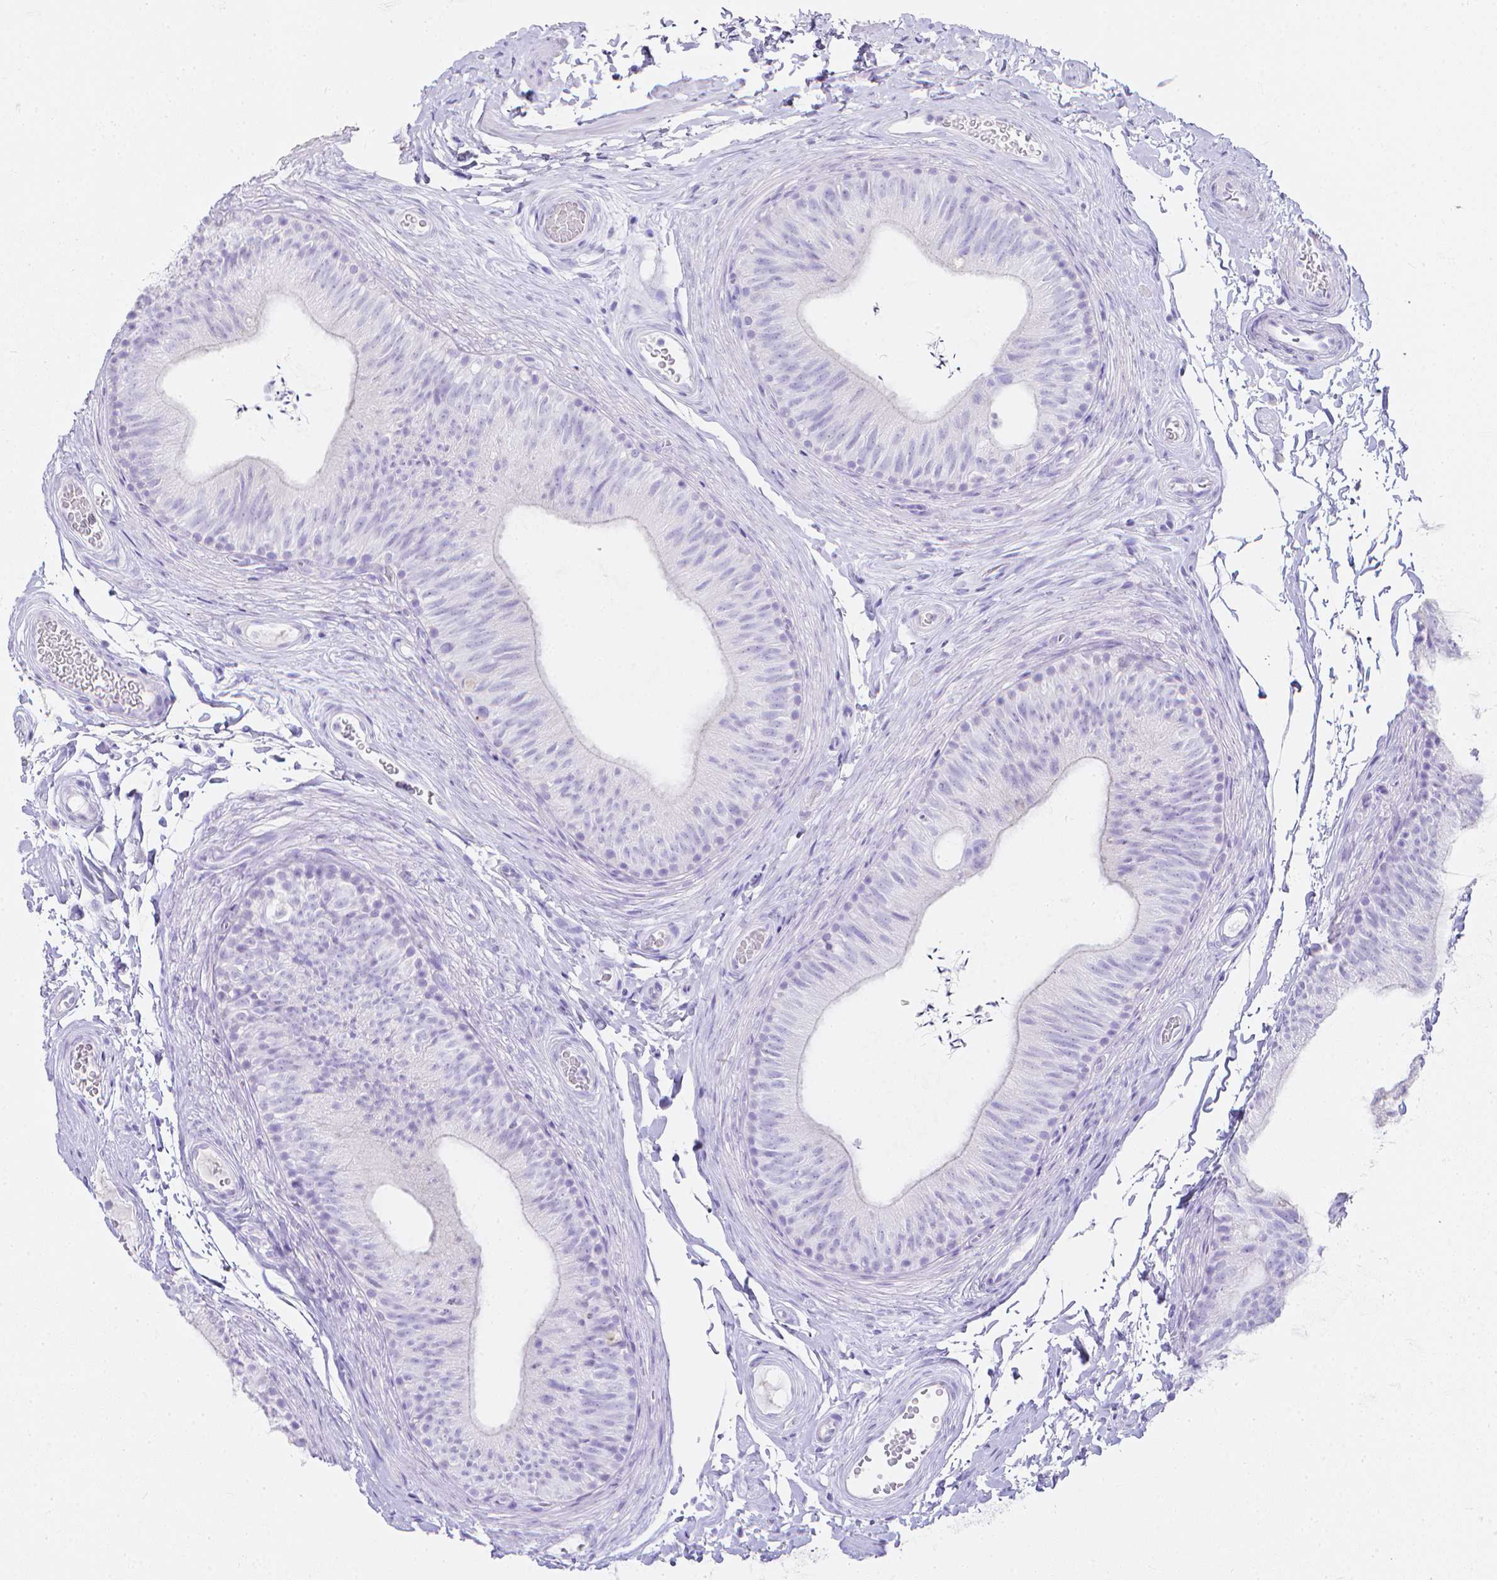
{"staining": {"intensity": "negative", "quantity": "none", "location": "none"}, "tissue": "epididymis", "cell_type": "Glandular cells", "image_type": "normal", "snomed": [{"axis": "morphology", "description": "Normal tissue, NOS"}, {"axis": "topography", "description": "Epididymis, spermatic cord, NOS"}, {"axis": "topography", "description": "Epididymis"}, {"axis": "topography", "description": "Peripheral nerve tissue"}], "caption": "Immunohistochemistry of unremarkable epididymis displays no staining in glandular cells.", "gene": "LGALS4", "patient": {"sex": "male", "age": 29}}